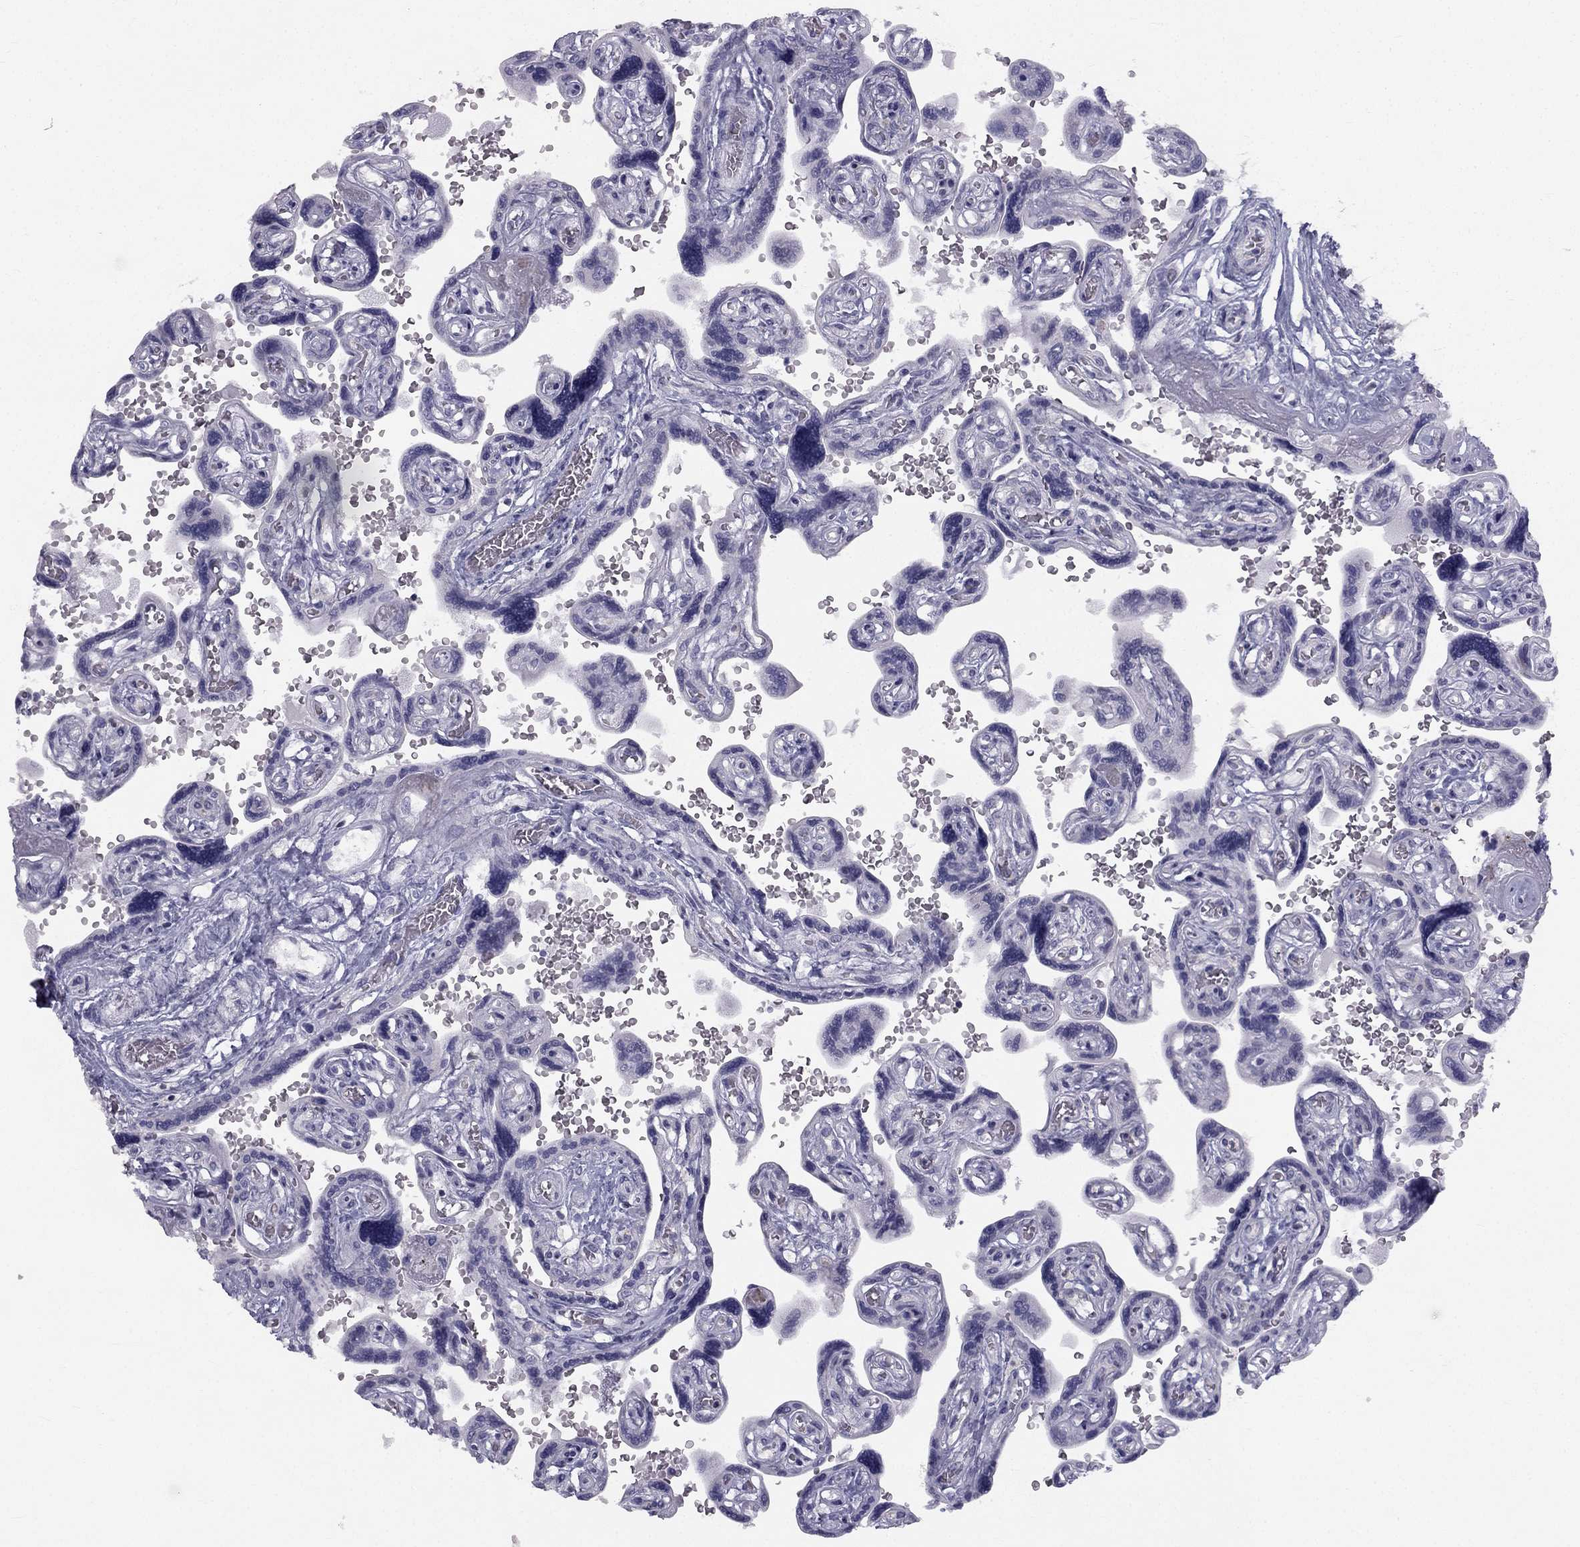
{"staining": {"intensity": "negative", "quantity": "none", "location": "none"}, "tissue": "placenta", "cell_type": "Decidual cells", "image_type": "normal", "snomed": [{"axis": "morphology", "description": "Normal tissue, NOS"}, {"axis": "topography", "description": "Placenta"}], "caption": "This is an immunohistochemistry (IHC) photomicrograph of unremarkable human placenta. There is no positivity in decidual cells.", "gene": "TRPS1", "patient": {"sex": "female", "age": 32}}